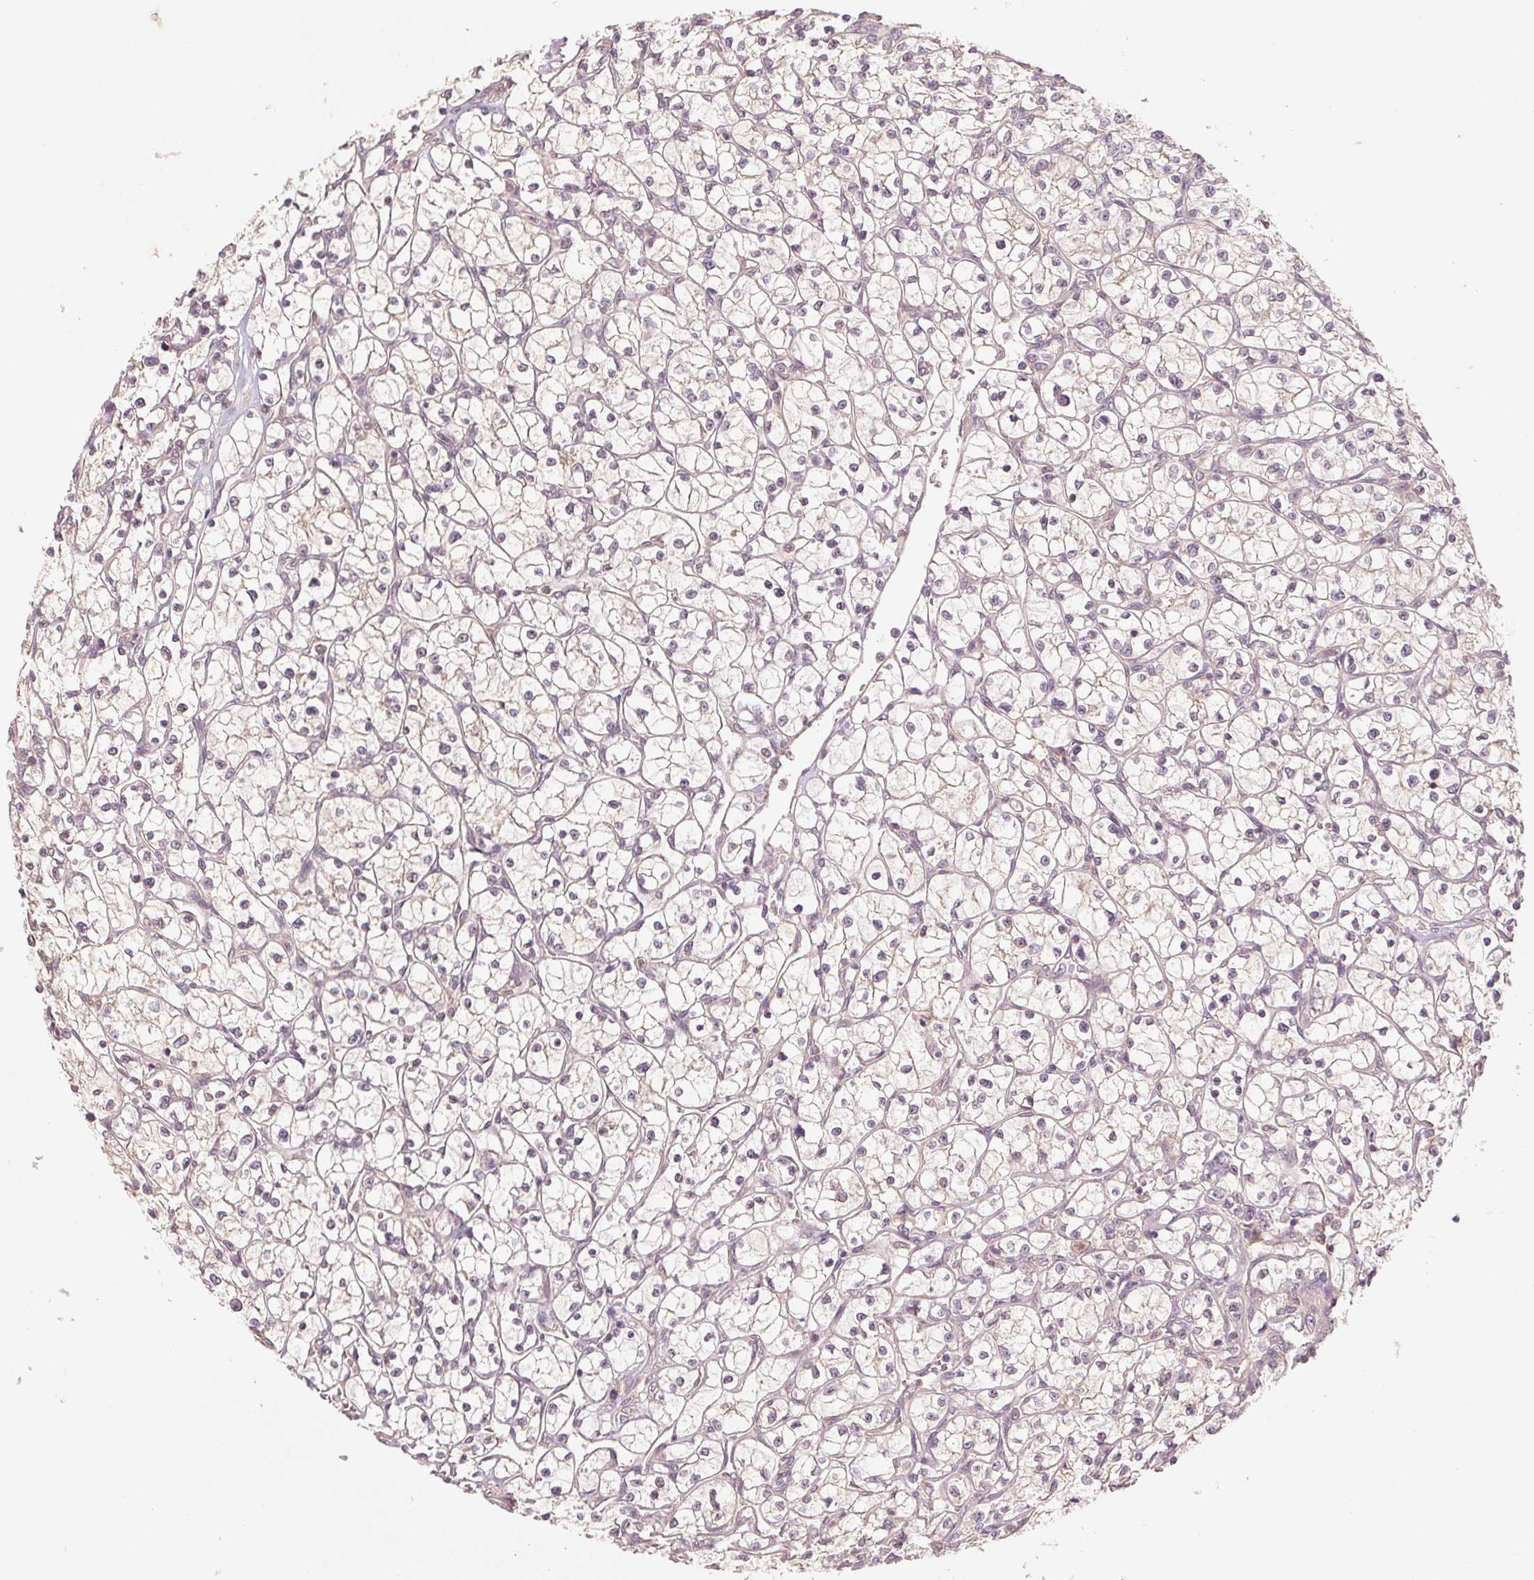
{"staining": {"intensity": "negative", "quantity": "none", "location": "none"}, "tissue": "renal cancer", "cell_type": "Tumor cells", "image_type": "cancer", "snomed": [{"axis": "morphology", "description": "Adenocarcinoma, NOS"}, {"axis": "topography", "description": "Kidney"}], "caption": "Immunohistochemical staining of human adenocarcinoma (renal) displays no significant staining in tumor cells.", "gene": "PPIA", "patient": {"sex": "female", "age": 64}}